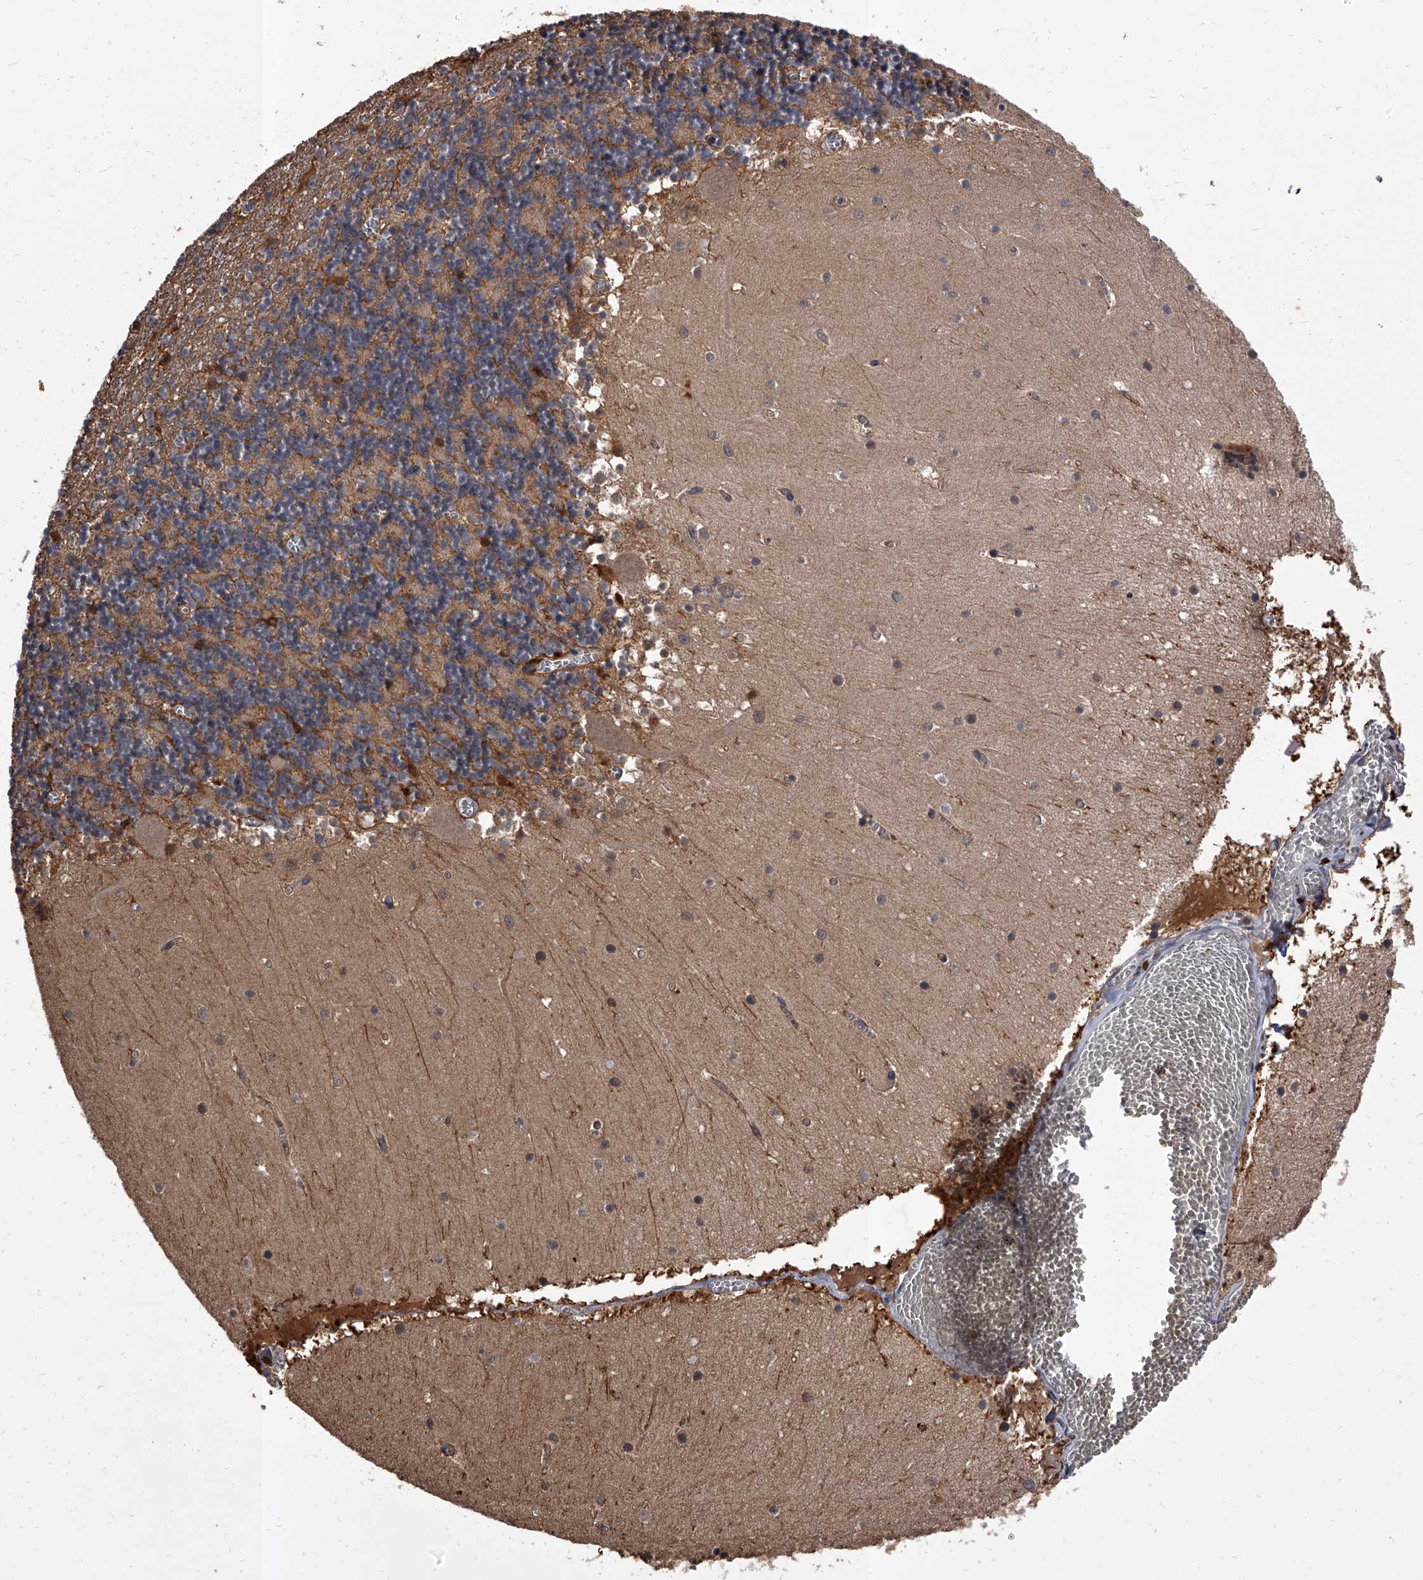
{"staining": {"intensity": "moderate", "quantity": ">75%", "location": "cytoplasmic/membranous"}, "tissue": "cerebellum", "cell_type": "Cells in granular layer", "image_type": "normal", "snomed": [{"axis": "morphology", "description": "Normal tissue, NOS"}, {"axis": "topography", "description": "Cerebellum"}], "caption": "A micrograph of human cerebellum stained for a protein shows moderate cytoplasmic/membranous brown staining in cells in granular layer.", "gene": "SLC18B1", "patient": {"sex": "female", "age": 28}}